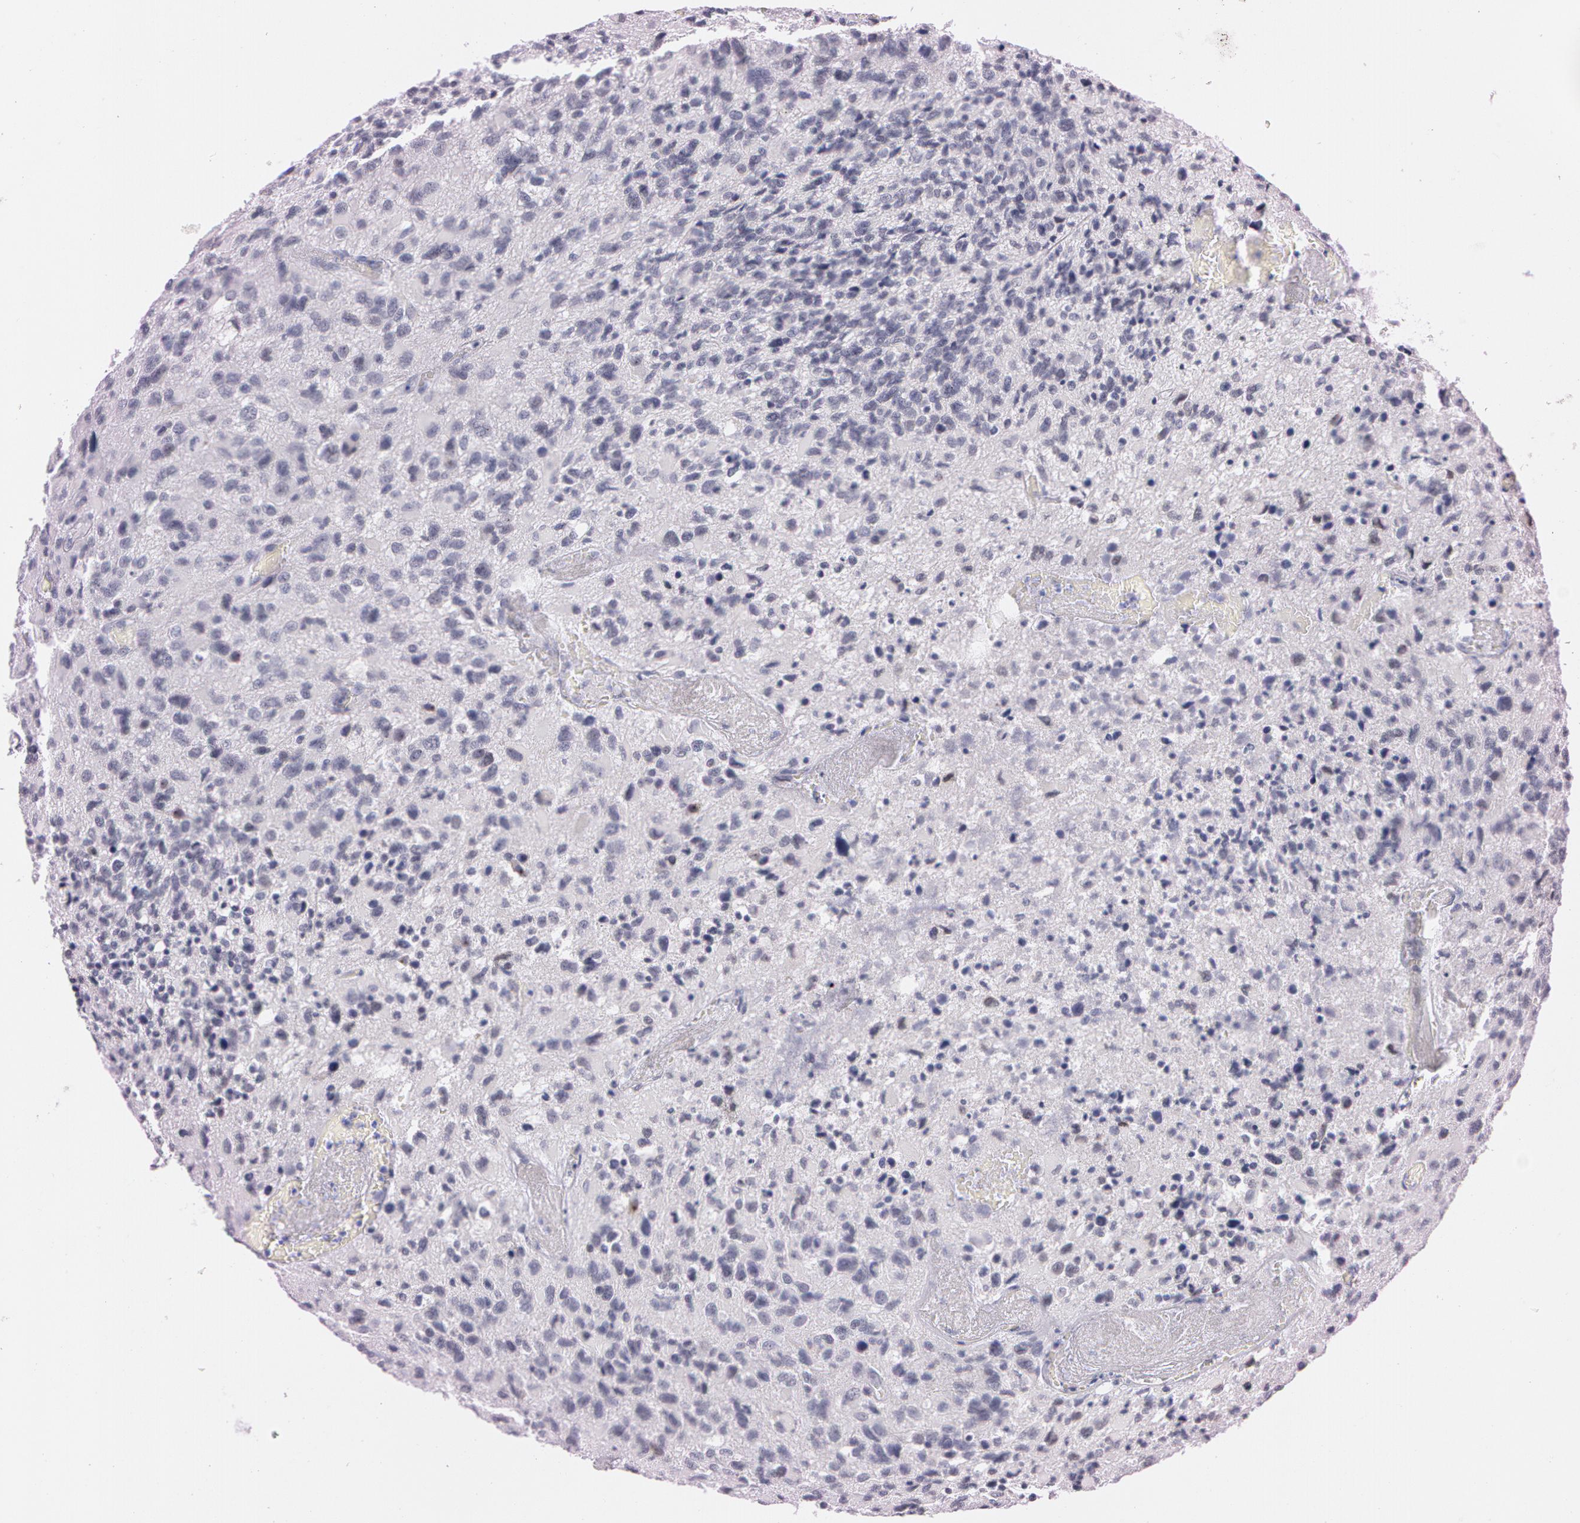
{"staining": {"intensity": "negative", "quantity": "none", "location": "none"}, "tissue": "glioma", "cell_type": "Tumor cells", "image_type": "cancer", "snomed": [{"axis": "morphology", "description": "Glioma, malignant, High grade"}, {"axis": "topography", "description": "Brain"}], "caption": "Immunohistochemistry histopathology image of human glioma stained for a protein (brown), which exhibits no staining in tumor cells.", "gene": "FBL", "patient": {"sex": "male", "age": 69}}